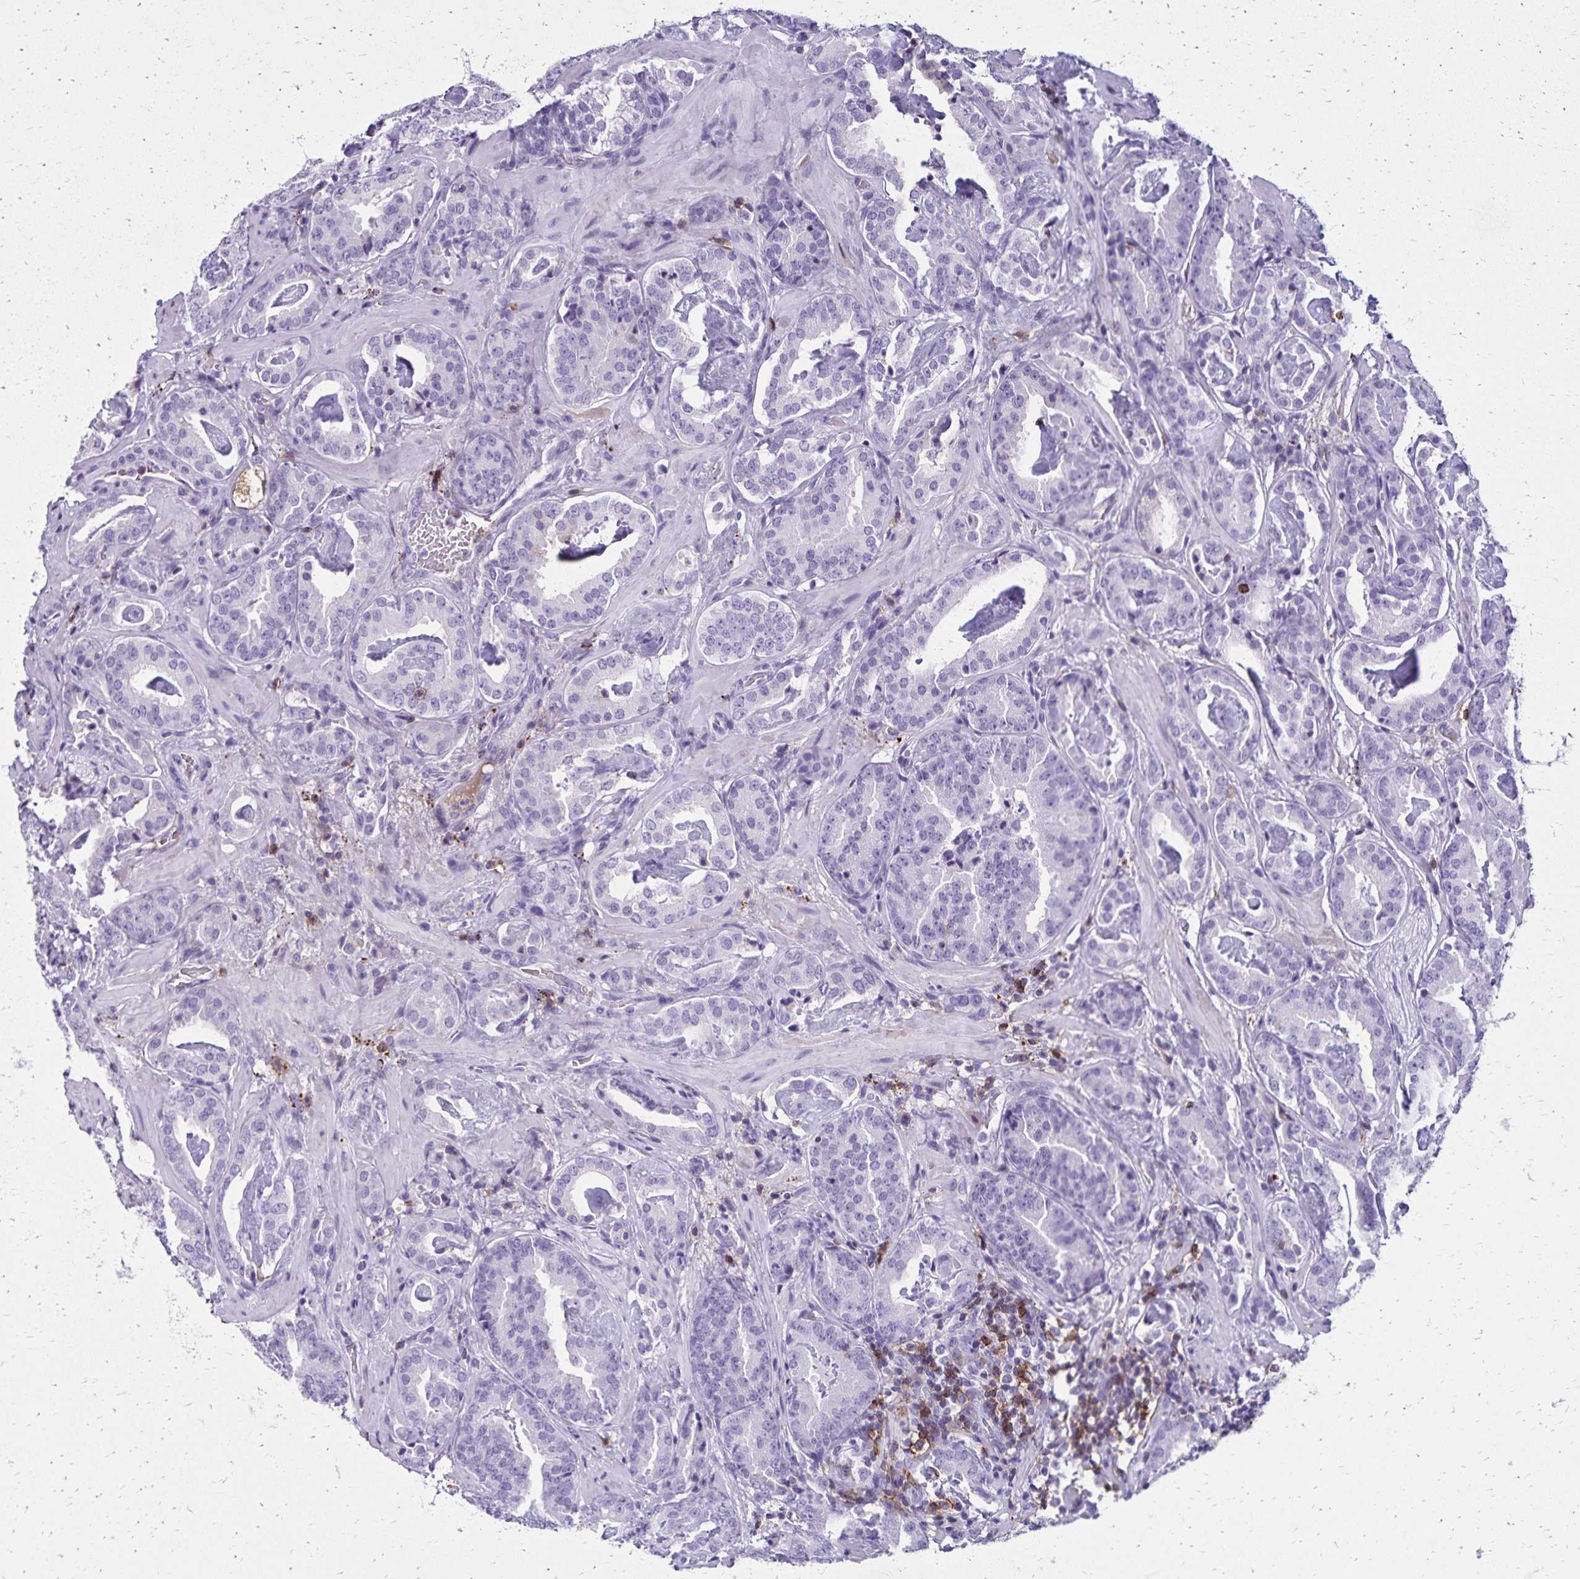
{"staining": {"intensity": "negative", "quantity": "none", "location": "none"}, "tissue": "prostate cancer", "cell_type": "Tumor cells", "image_type": "cancer", "snomed": [{"axis": "morphology", "description": "Adenocarcinoma, Low grade"}, {"axis": "topography", "description": "Prostate"}], "caption": "High power microscopy photomicrograph of an immunohistochemistry (IHC) photomicrograph of prostate cancer, revealing no significant staining in tumor cells.", "gene": "CD27", "patient": {"sex": "male", "age": 62}}